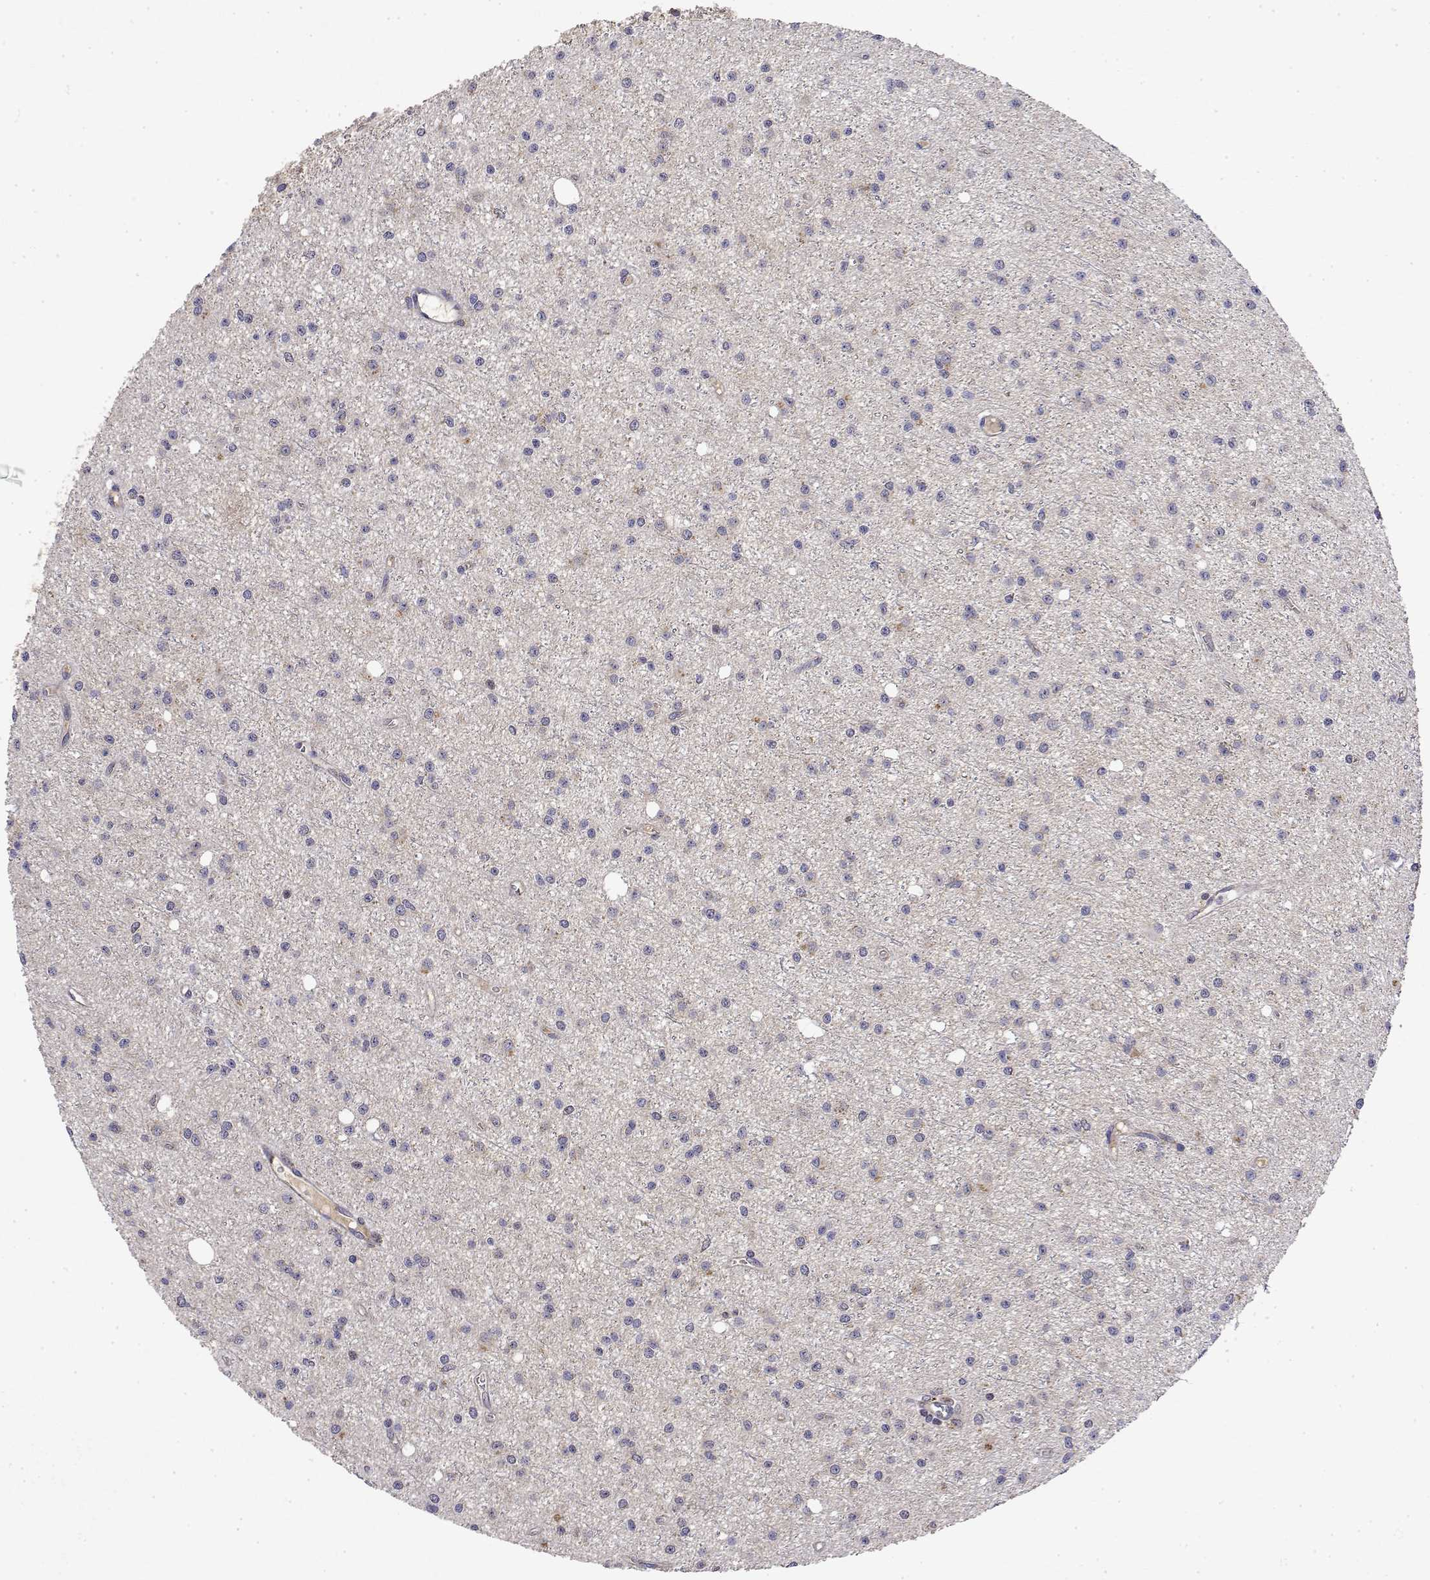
{"staining": {"intensity": "negative", "quantity": "none", "location": "none"}, "tissue": "glioma", "cell_type": "Tumor cells", "image_type": "cancer", "snomed": [{"axis": "morphology", "description": "Glioma, malignant, Low grade"}, {"axis": "topography", "description": "Brain"}], "caption": "Immunohistochemical staining of malignant low-grade glioma displays no significant expression in tumor cells.", "gene": "GADD45GIP1", "patient": {"sex": "male", "age": 27}}